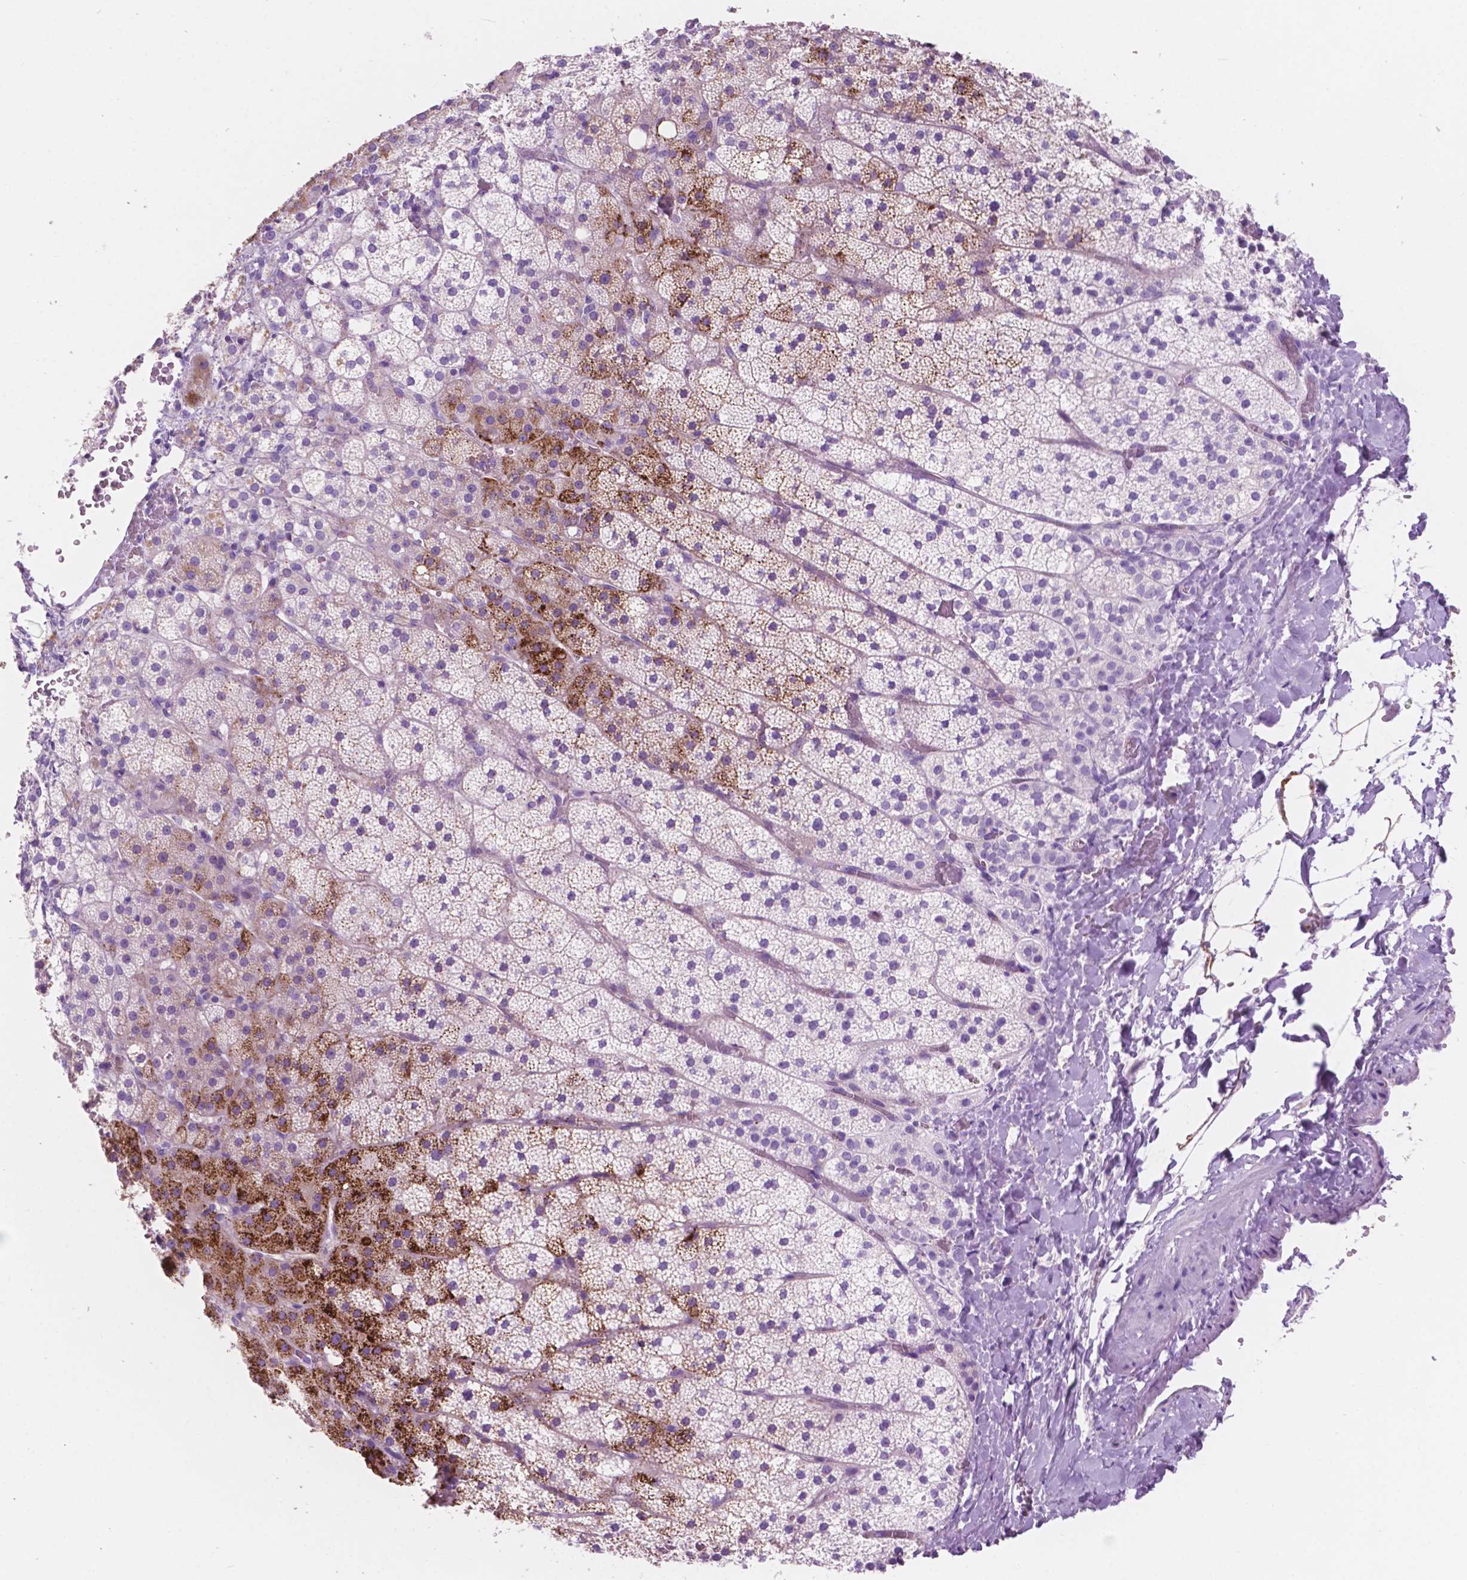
{"staining": {"intensity": "moderate", "quantity": "<25%", "location": "cytoplasmic/membranous"}, "tissue": "adrenal gland", "cell_type": "Glandular cells", "image_type": "normal", "snomed": [{"axis": "morphology", "description": "Normal tissue, NOS"}, {"axis": "topography", "description": "Adrenal gland"}], "caption": "DAB immunohistochemical staining of unremarkable adrenal gland displays moderate cytoplasmic/membranous protein positivity in about <25% of glandular cells. Immunohistochemistry stains the protein in brown and the nuclei are stained blue.", "gene": "IGFN1", "patient": {"sex": "male", "age": 53}}